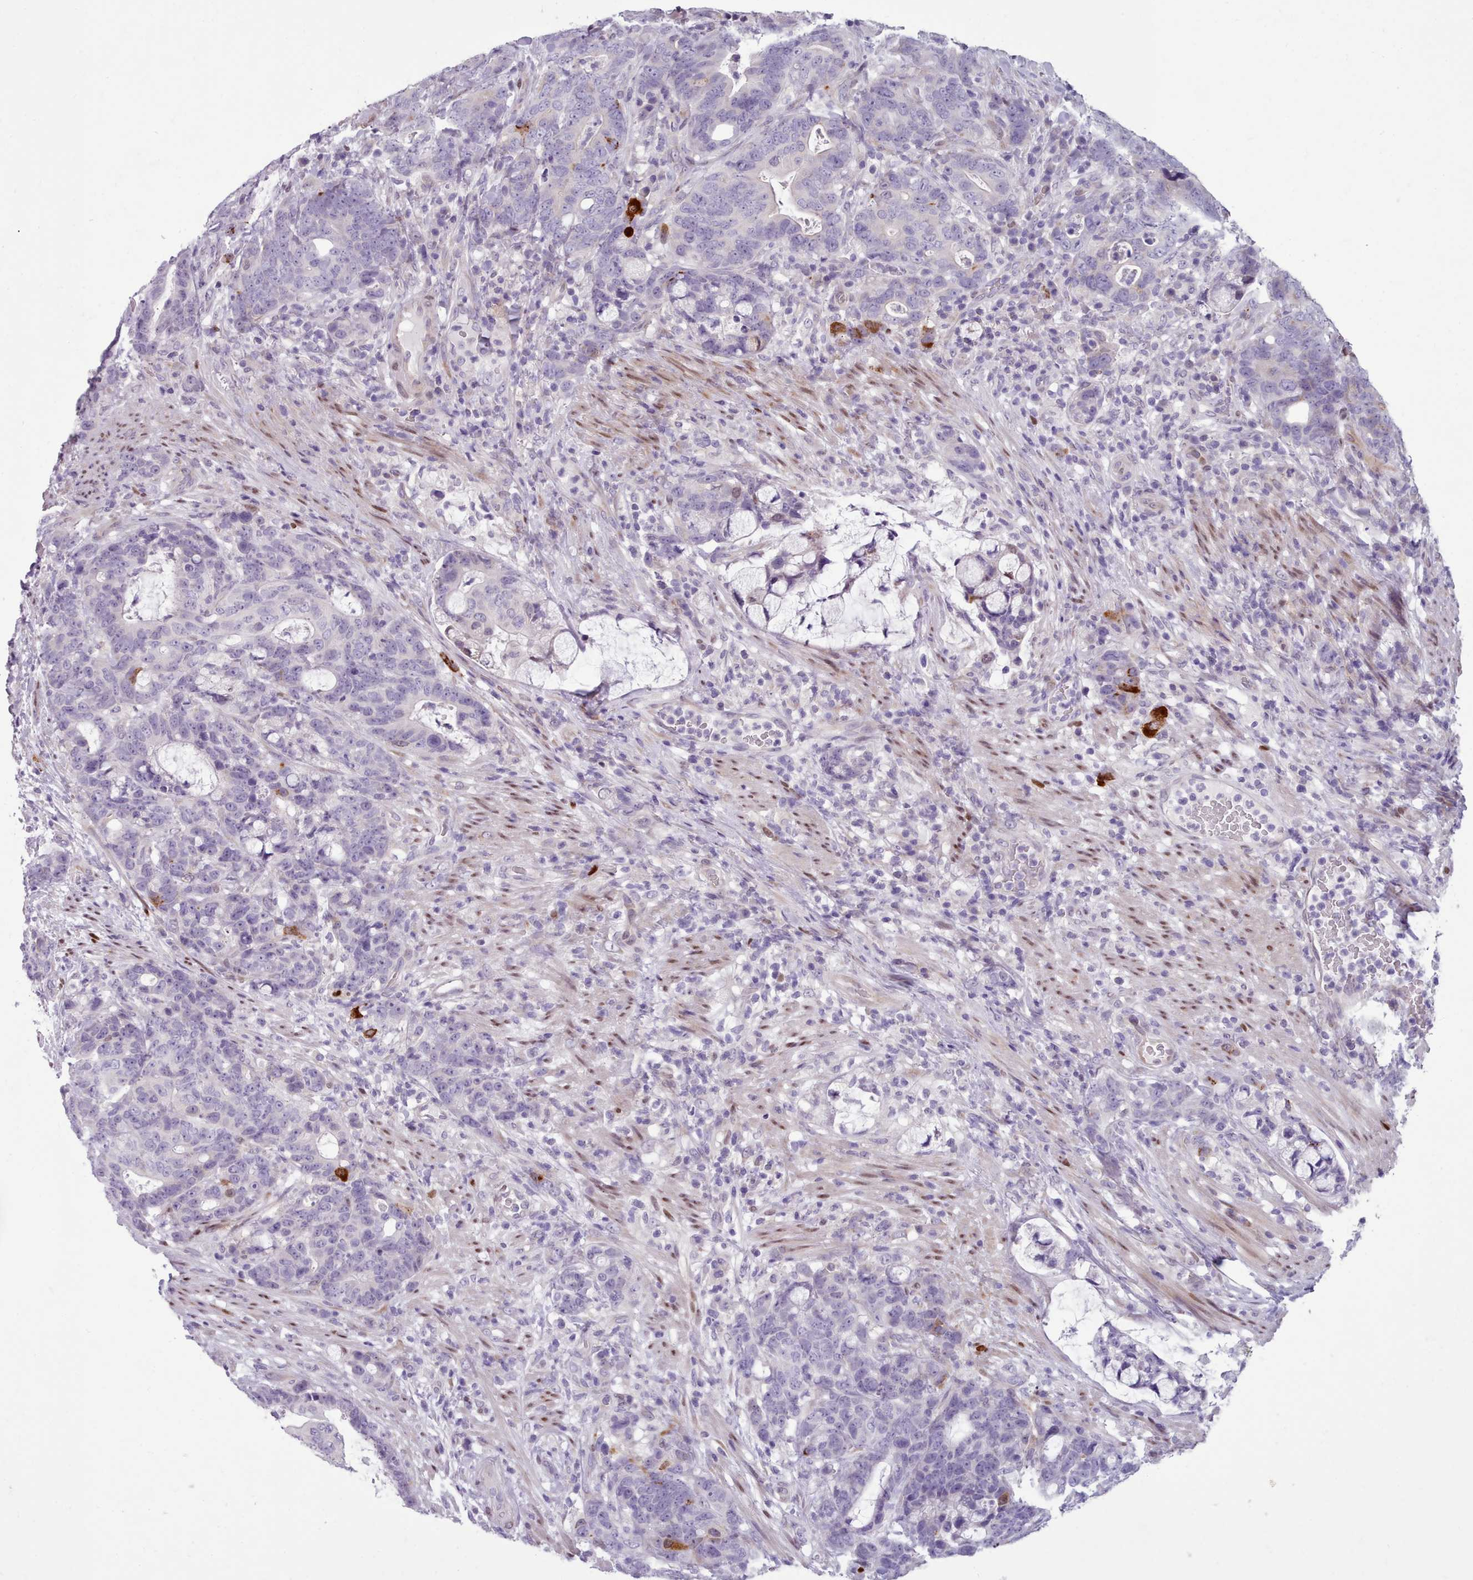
{"staining": {"intensity": "negative", "quantity": "none", "location": "none"}, "tissue": "colorectal cancer", "cell_type": "Tumor cells", "image_type": "cancer", "snomed": [{"axis": "morphology", "description": "Adenocarcinoma, NOS"}, {"axis": "topography", "description": "Colon"}], "caption": "IHC of colorectal adenocarcinoma displays no staining in tumor cells.", "gene": "KCNT2", "patient": {"sex": "female", "age": 82}}